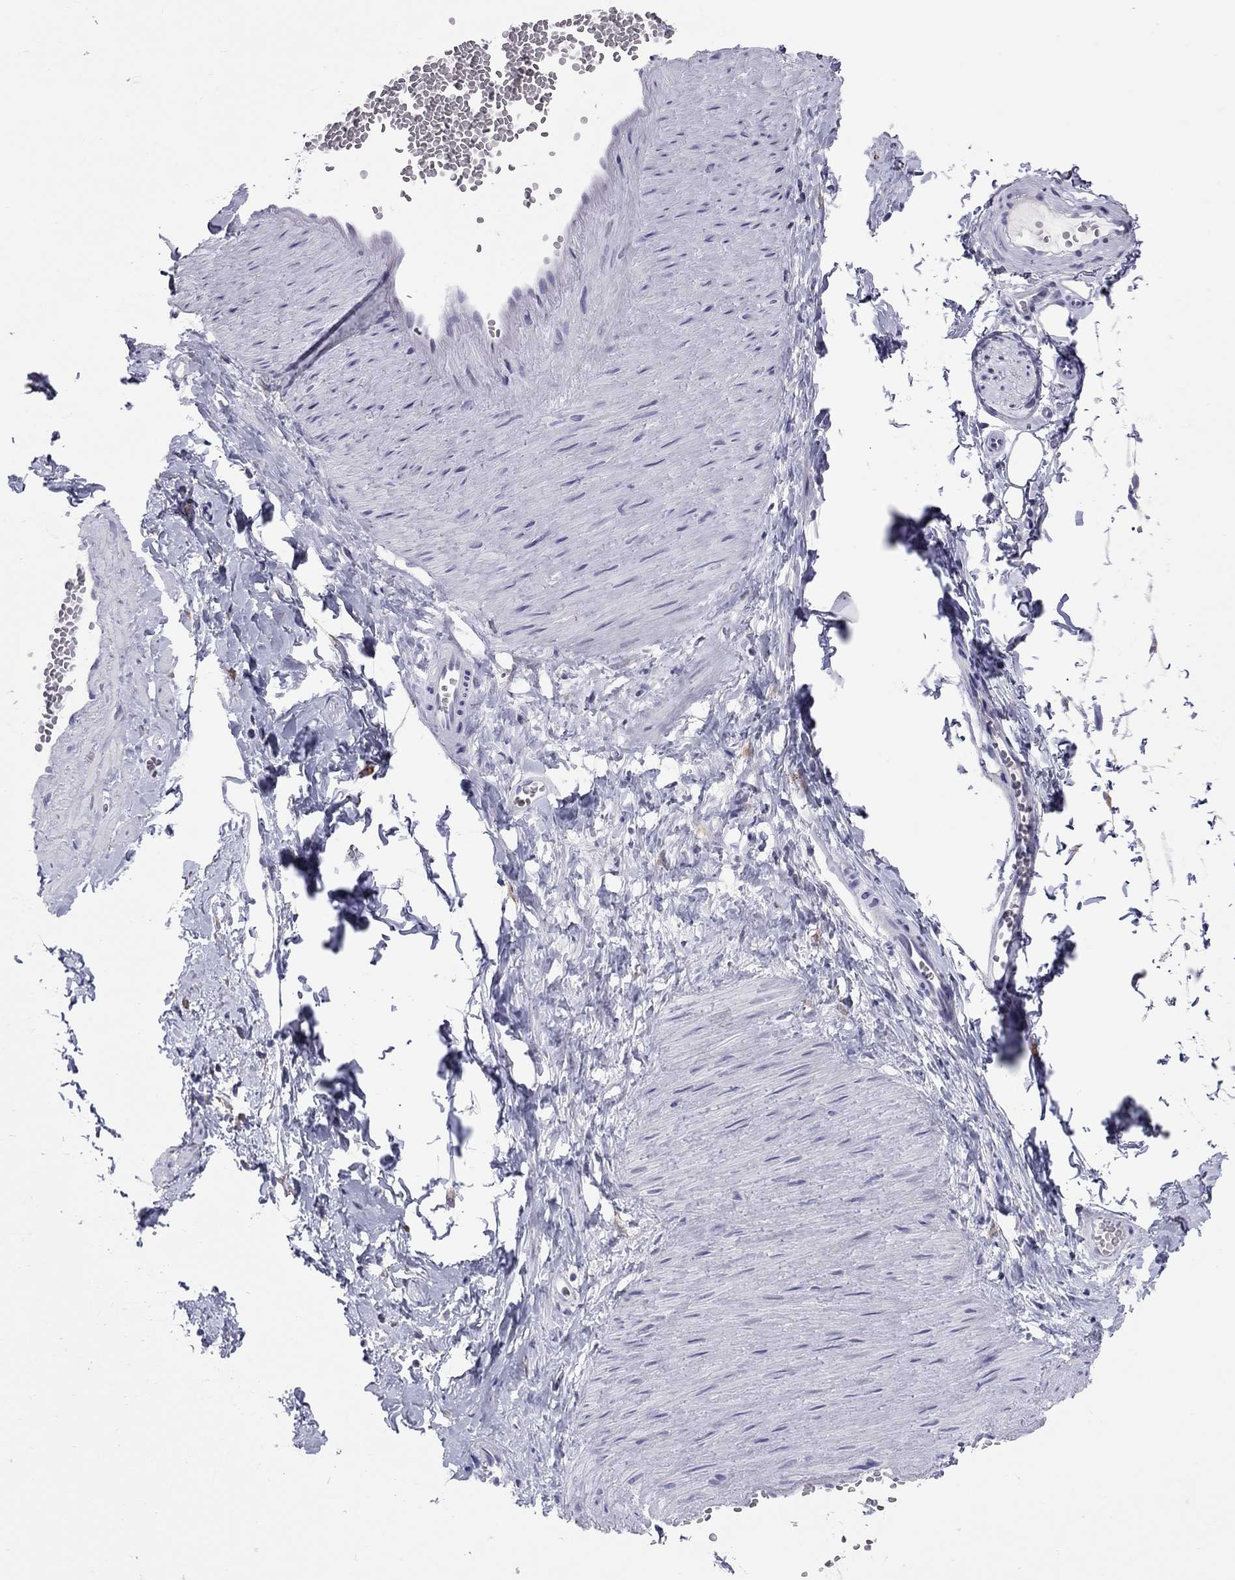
{"staining": {"intensity": "negative", "quantity": "none", "location": "none"}, "tissue": "adipose tissue", "cell_type": "Adipocytes", "image_type": "normal", "snomed": [{"axis": "morphology", "description": "Normal tissue, NOS"}, {"axis": "topography", "description": "Smooth muscle"}, {"axis": "topography", "description": "Peripheral nerve tissue"}], "caption": "Immunohistochemistry of benign adipose tissue reveals no staining in adipocytes. The staining was performed using DAB to visualize the protein expression in brown, while the nuclei were stained in blue with hematoxylin (Magnification: 20x).", "gene": "SLC46A2", "patient": {"sex": "male", "age": 22}}